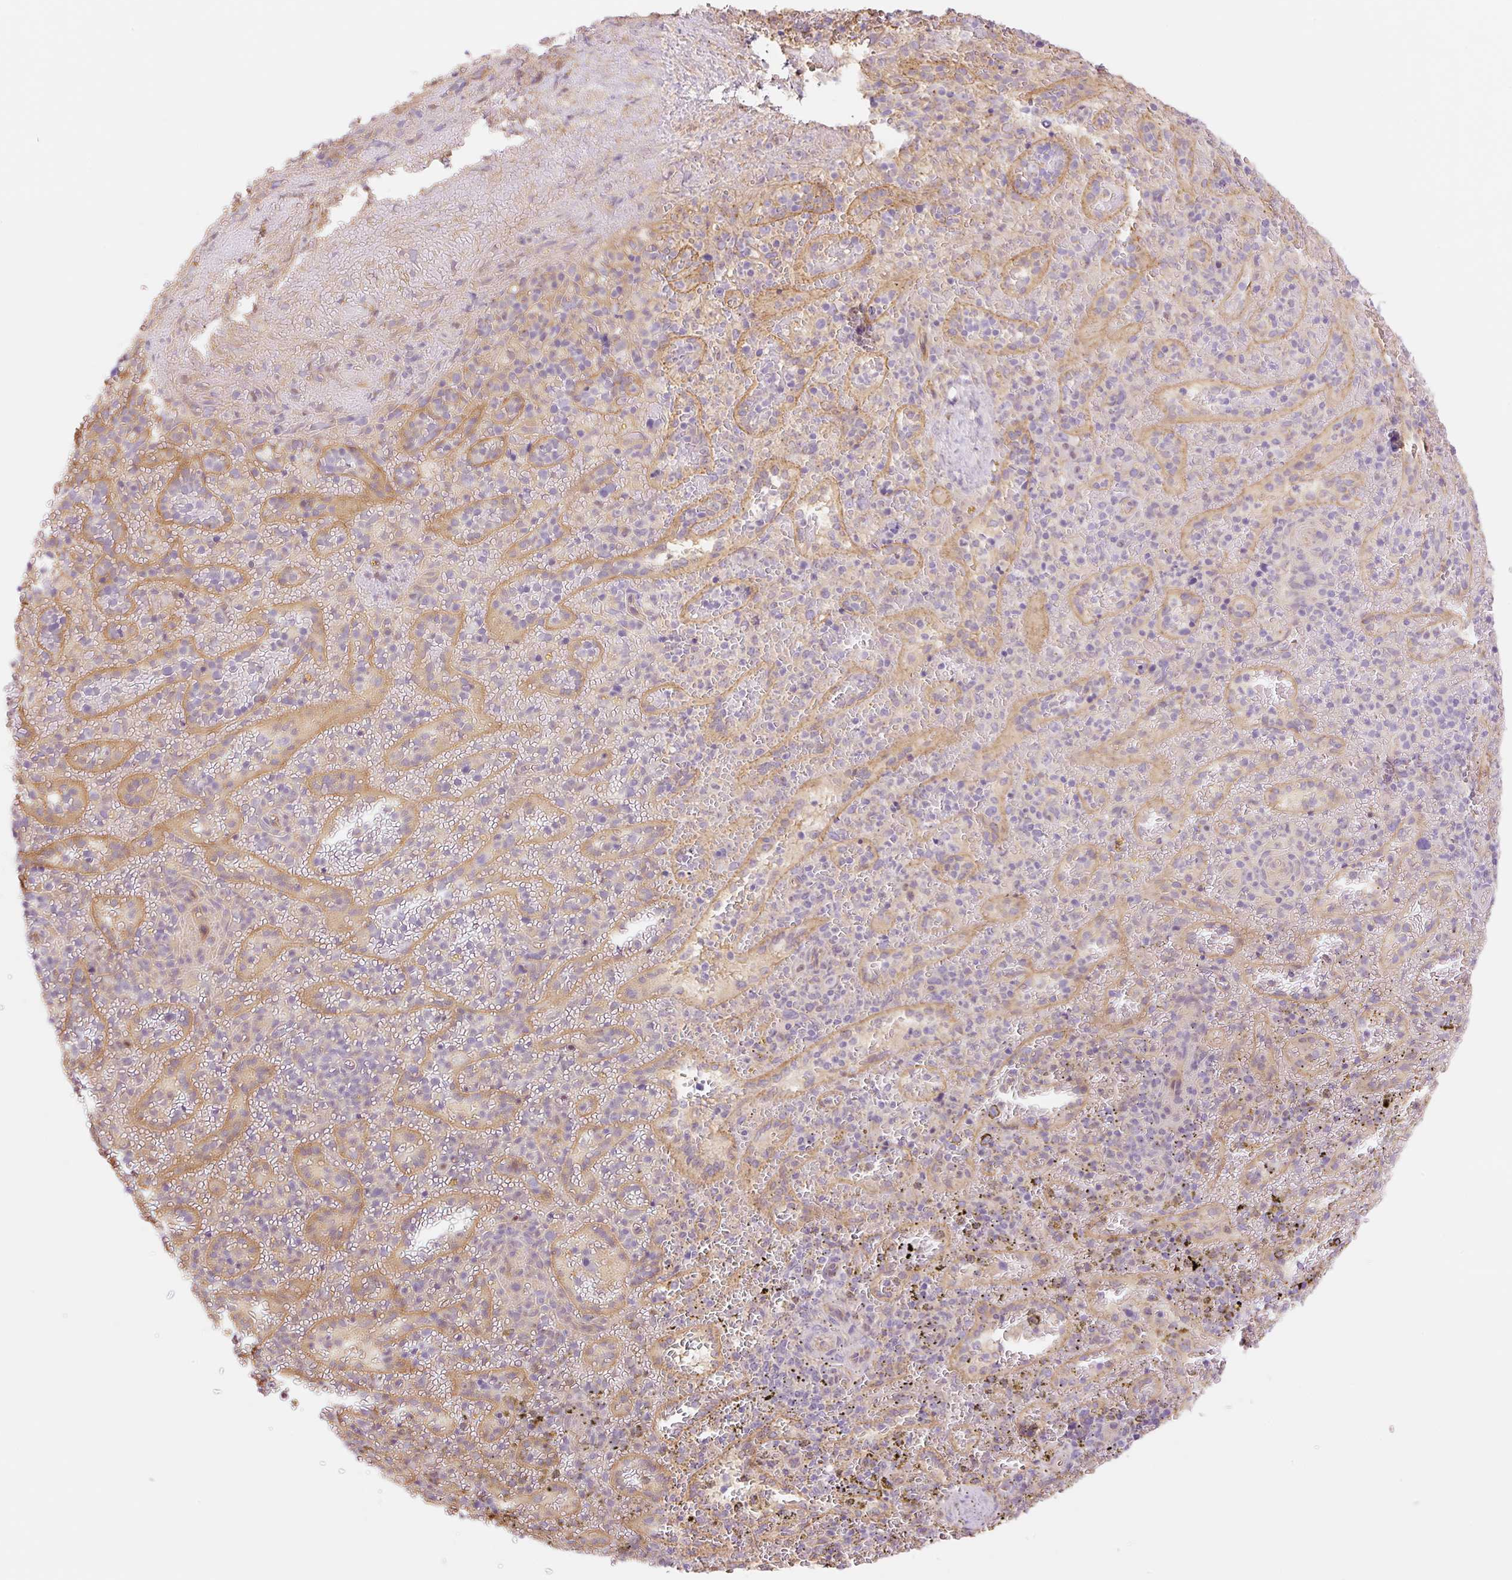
{"staining": {"intensity": "negative", "quantity": "none", "location": "none"}, "tissue": "spleen", "cell_type": "Cells in red pulp", "image_type": "normal", "snomed": [{"axis": "morphology", "description": "Normal tissue, NOS"}, {"axis": "topography", "description": "Spleen"}], "caption": "Protein analysis of unremarkable spleen demonstrates no significant positivity in cells in red pulp.", "gene": "NLRP5", "patient": {"sex": "female", "age": 50}}